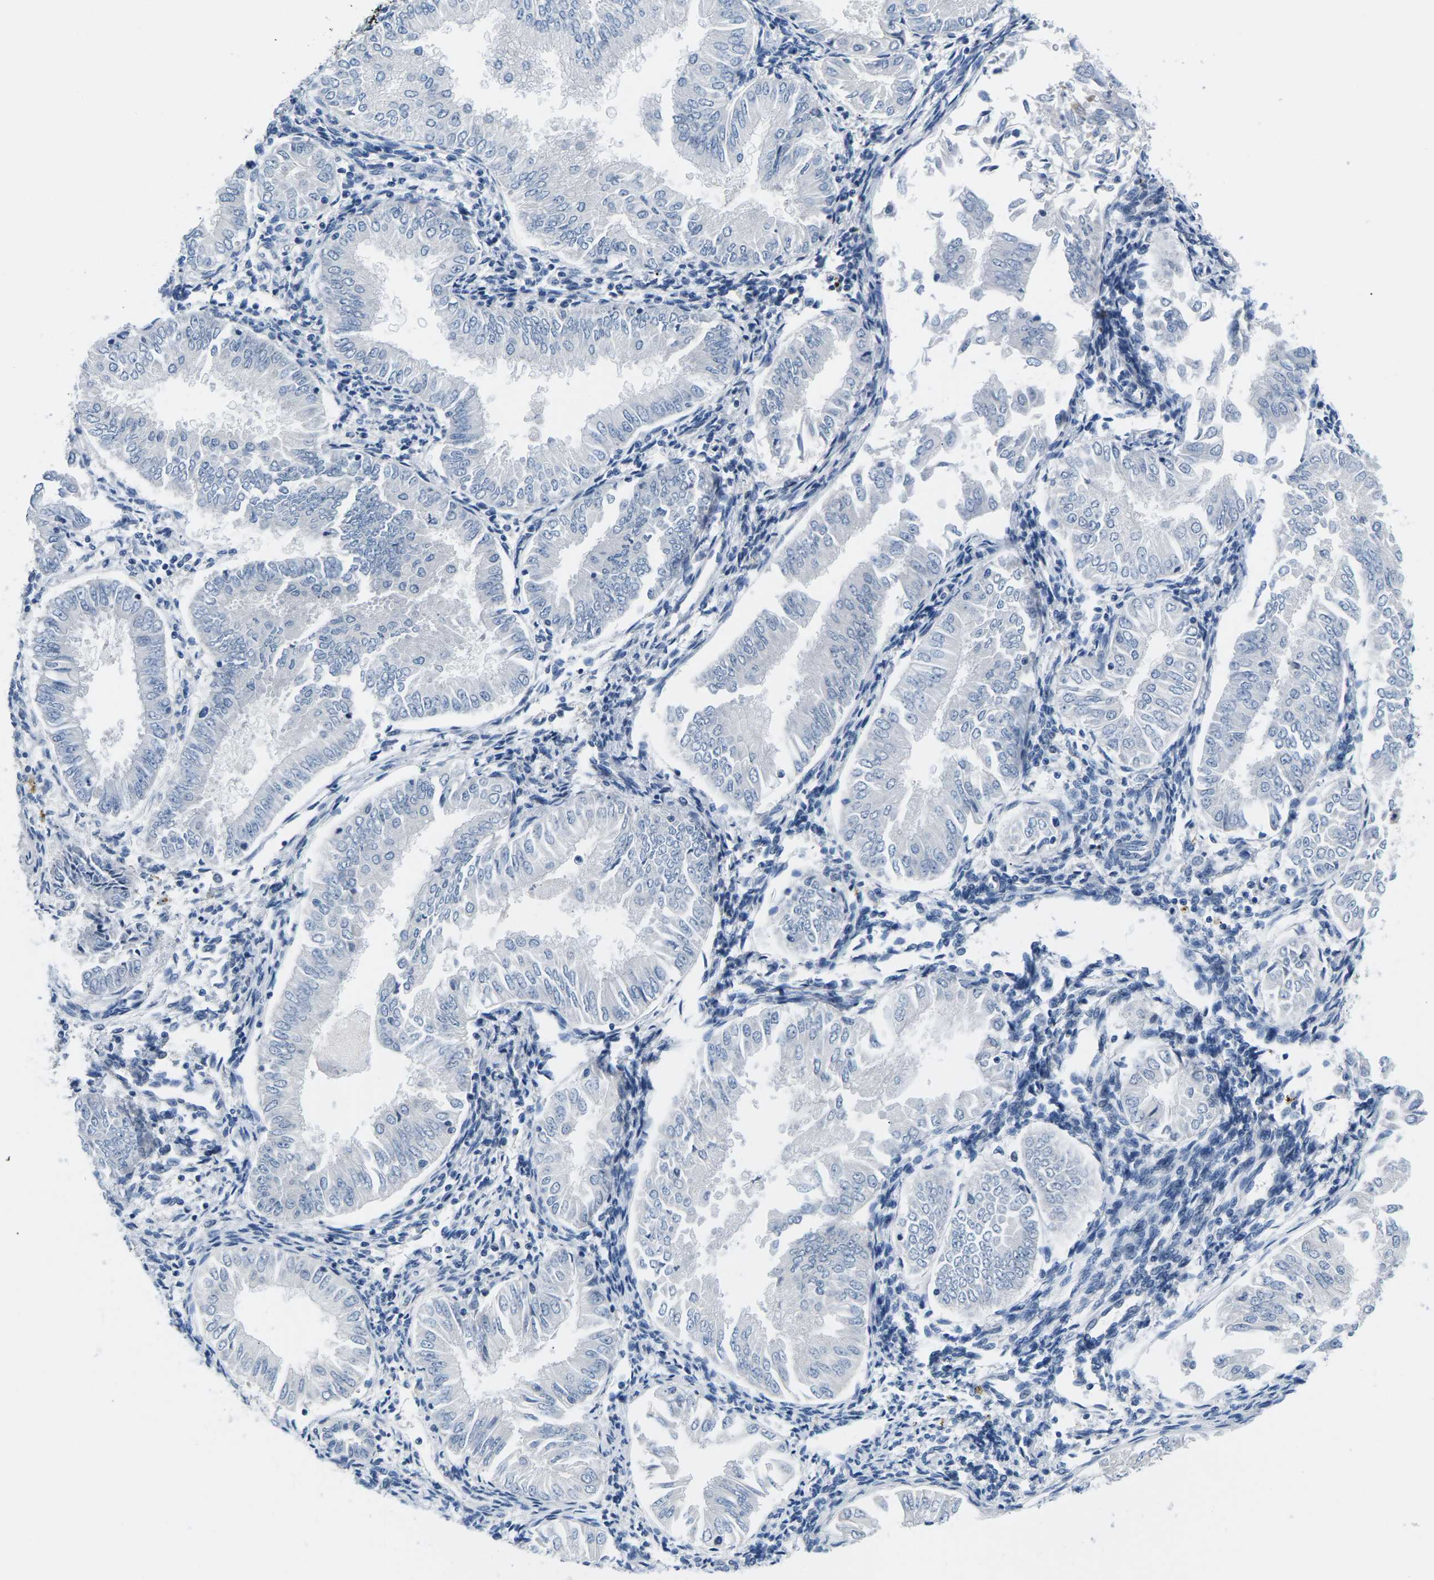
{"staining": {"intensity": "negative", "quantity": "none", "location": "none"}, "tissue": "endometrial cancer", "cell_type": "Tumor cells", "image_type": "cancer", "snomed": [{"axis": "morphology", "description": "Adenocarcinoma, NOS"}, {"axis": "topography", "description": "Endometrium"}], "caption": "Tumor cells are negative for protein expression in human endometrial cancer (adenocarcinoma).", "gene": "TSPAN2", "patient": {"sex": "female", "age": 53}}